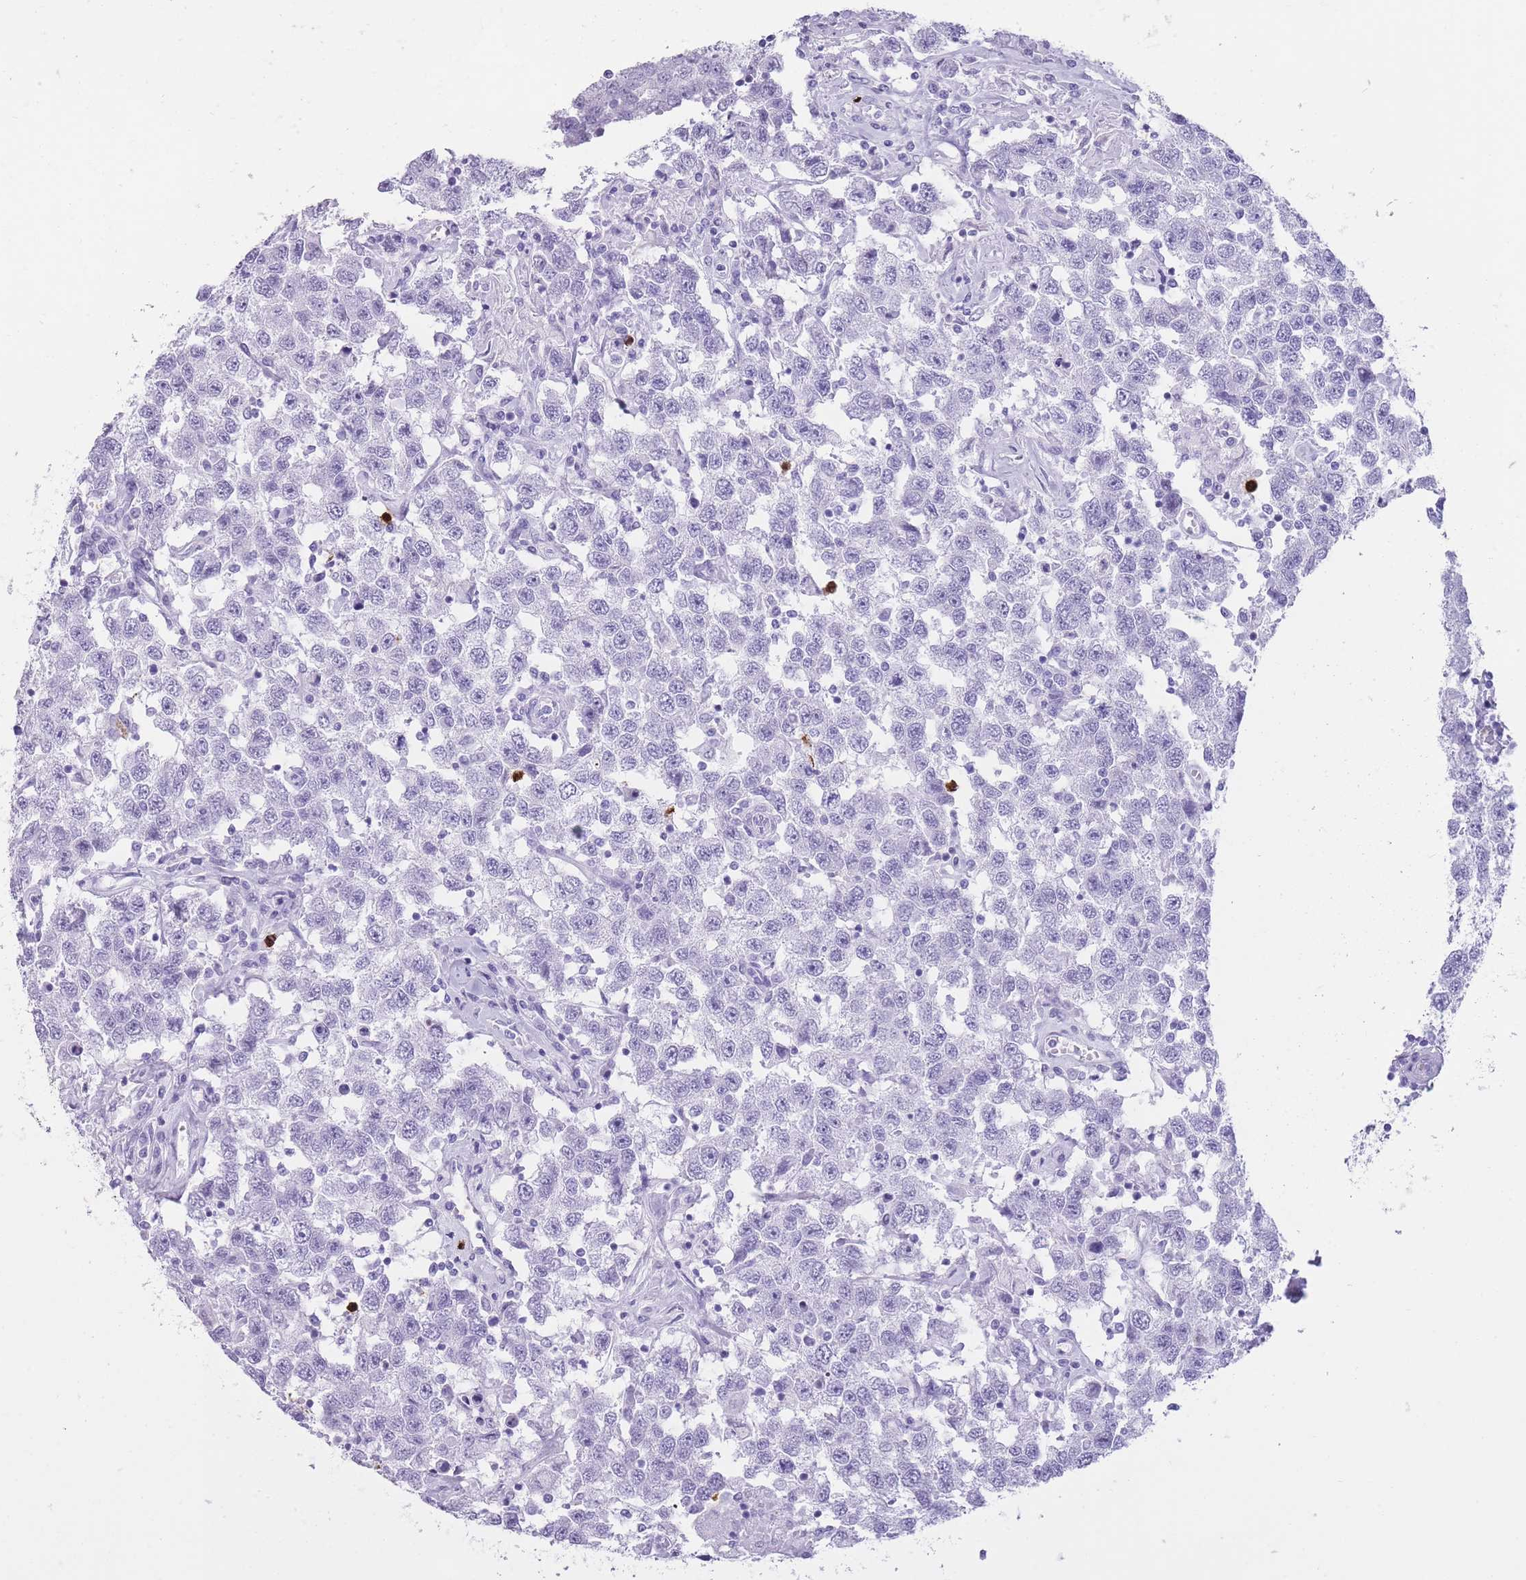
{"staining": {"intensity": "negative", "quantity": "none", "location": "none"}, "tissue": "testis cancer", "cell_type": "Tumor cells", "image_type": "cancer", "snomed": [{"axis": "morphology", "description": "Seminoma, NOS"}, {"axis": "topography", "description": "Testis"}], "caption": "This is a micrograph of IHC staining of seminoma (testis), which shows no positivity in tumor cells.", "gene": "OR4F21", "patient": {"sex": "male", "age": 41}}